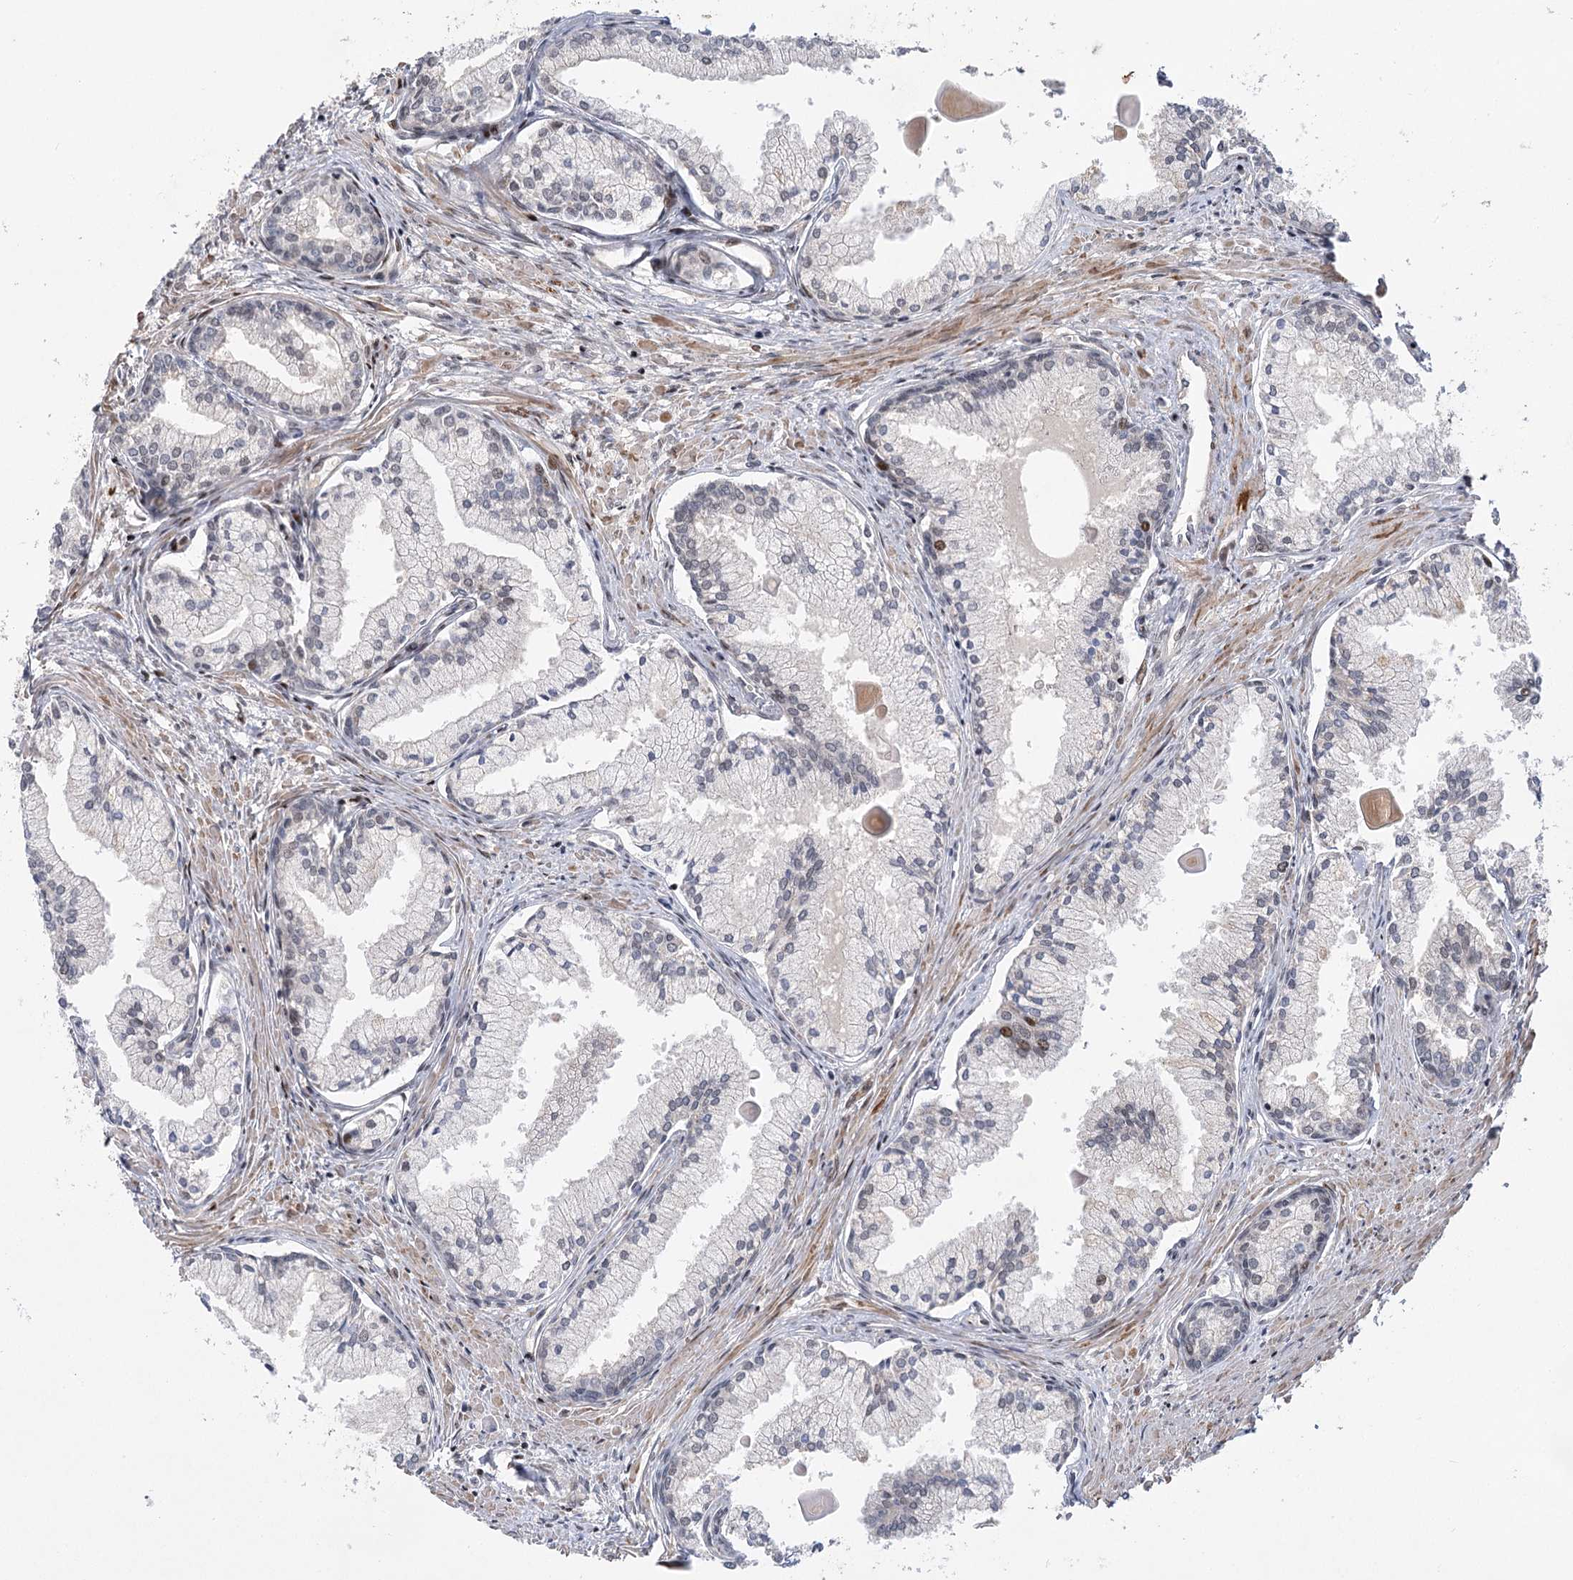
{"staining": {"intensity": "moderate", "quantity": "<25%", "location": "nuclear"}, "tissue": "prostate cancer", "cell_type": "Tumor cells", "image_type": "cancer", "snomed": [{"axis": "morphology", "description": "Adenocarcinoma, High grade"}, {"axis": "topography", "description": "Prostate"}], "caption": "Immunohistochemical staining of prostate high-grade adenocarcinoma demonstrates low levels of moderate nuclear staining in approximately <25% of tumor cells.", "gene": "HELQ", "patient": {"sex": "male", "age": 68}}